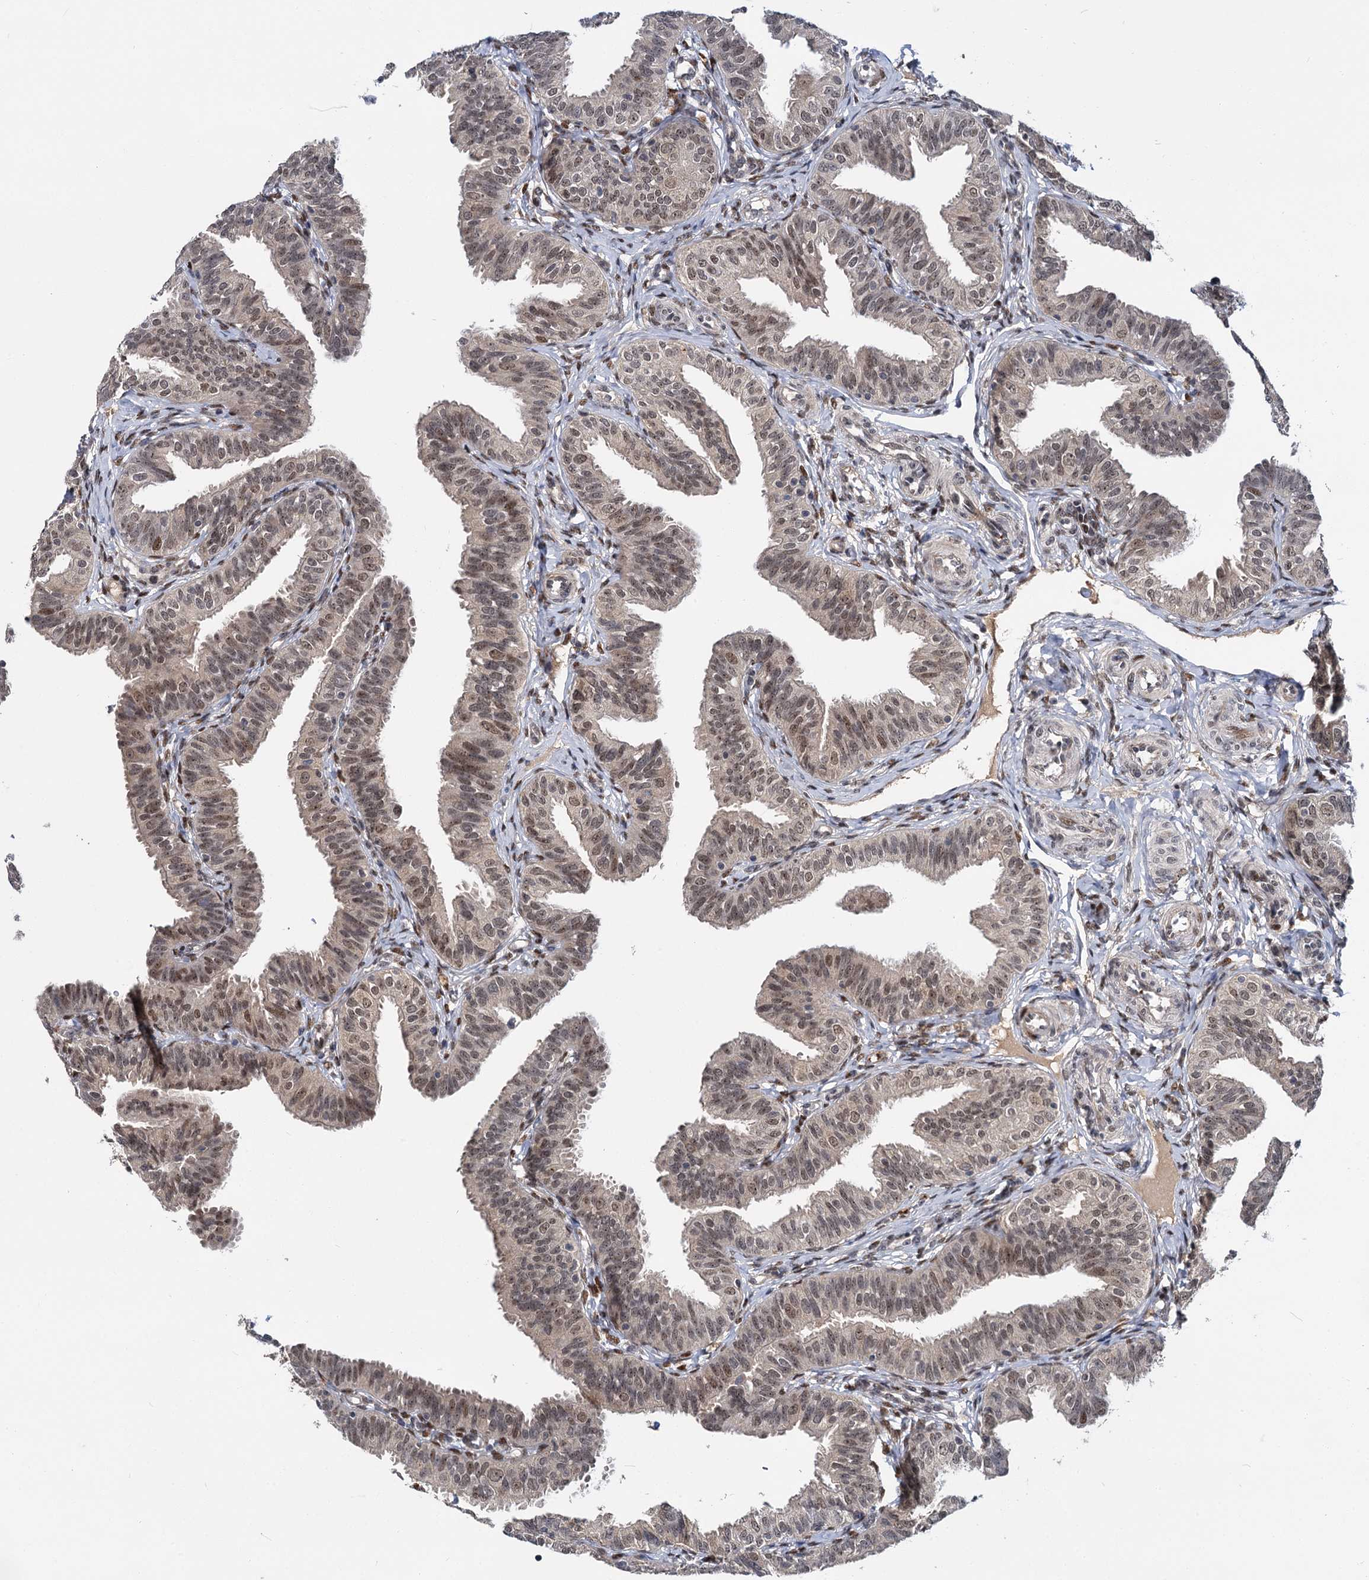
{"staining": {"intensity": "weak", "quantity": ">75%", "location": "nuclear"}, "tissue": "fallopian tube", "cell_type": "Glandular cells", "image_type": "normal", "snomed": [{"axis": "morphology", "description": "Normal tissue, NOS"}, {"axis": "topography", "description": "Fallopian tube"}], "caption": "An immunohistochemistry photomicrograph of unremarkable tissue is shown. Protein staining in brown highlights weak nuclear positivity in fallopian tube within glandular cells.", "gene": "MBD6", "patient": {"sex": "female", "age": 35}}